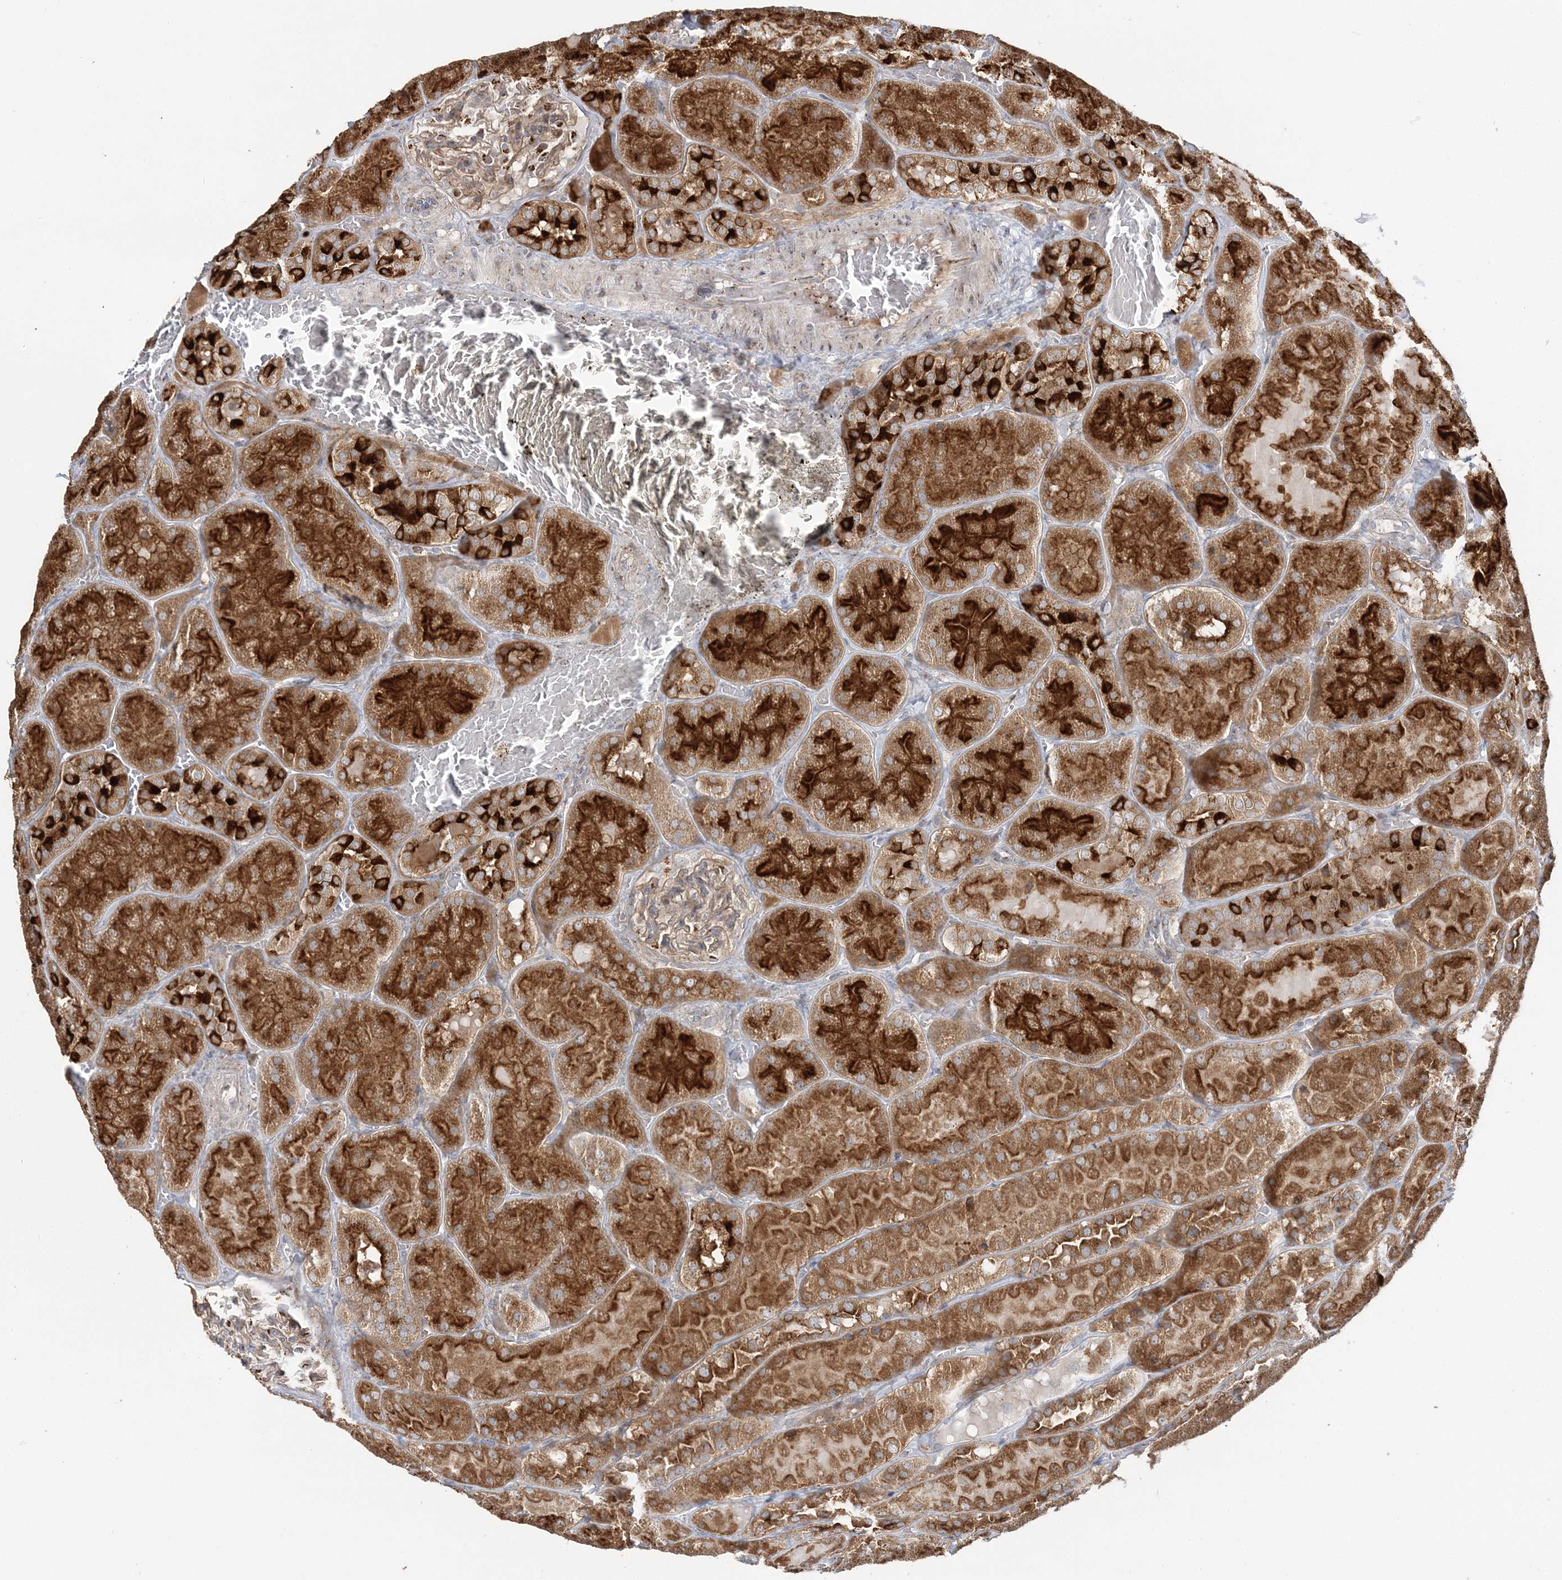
{"staining": {"intensity": "weak", "quantity": "25%-75%", "location": "cytoplasmic/membranous"}, "tissue": "kidney", "cell_type": "Cells in glomeruli", "image_type": "normal", "snomed": [{"axis": "morphology", "description": "Normal tissue, NOS"}, {"axis": "topography", "description": "Kidney"}], "caption": "The micrograph reveals immunohistochemical staining of unremarkable kidney. There is weak cytoplasmic/membranous staining is present in about 25%-75% of cells in glomeruli.", "gene": "ABCC3", "patient": {"sex": "male", "age": 28}}